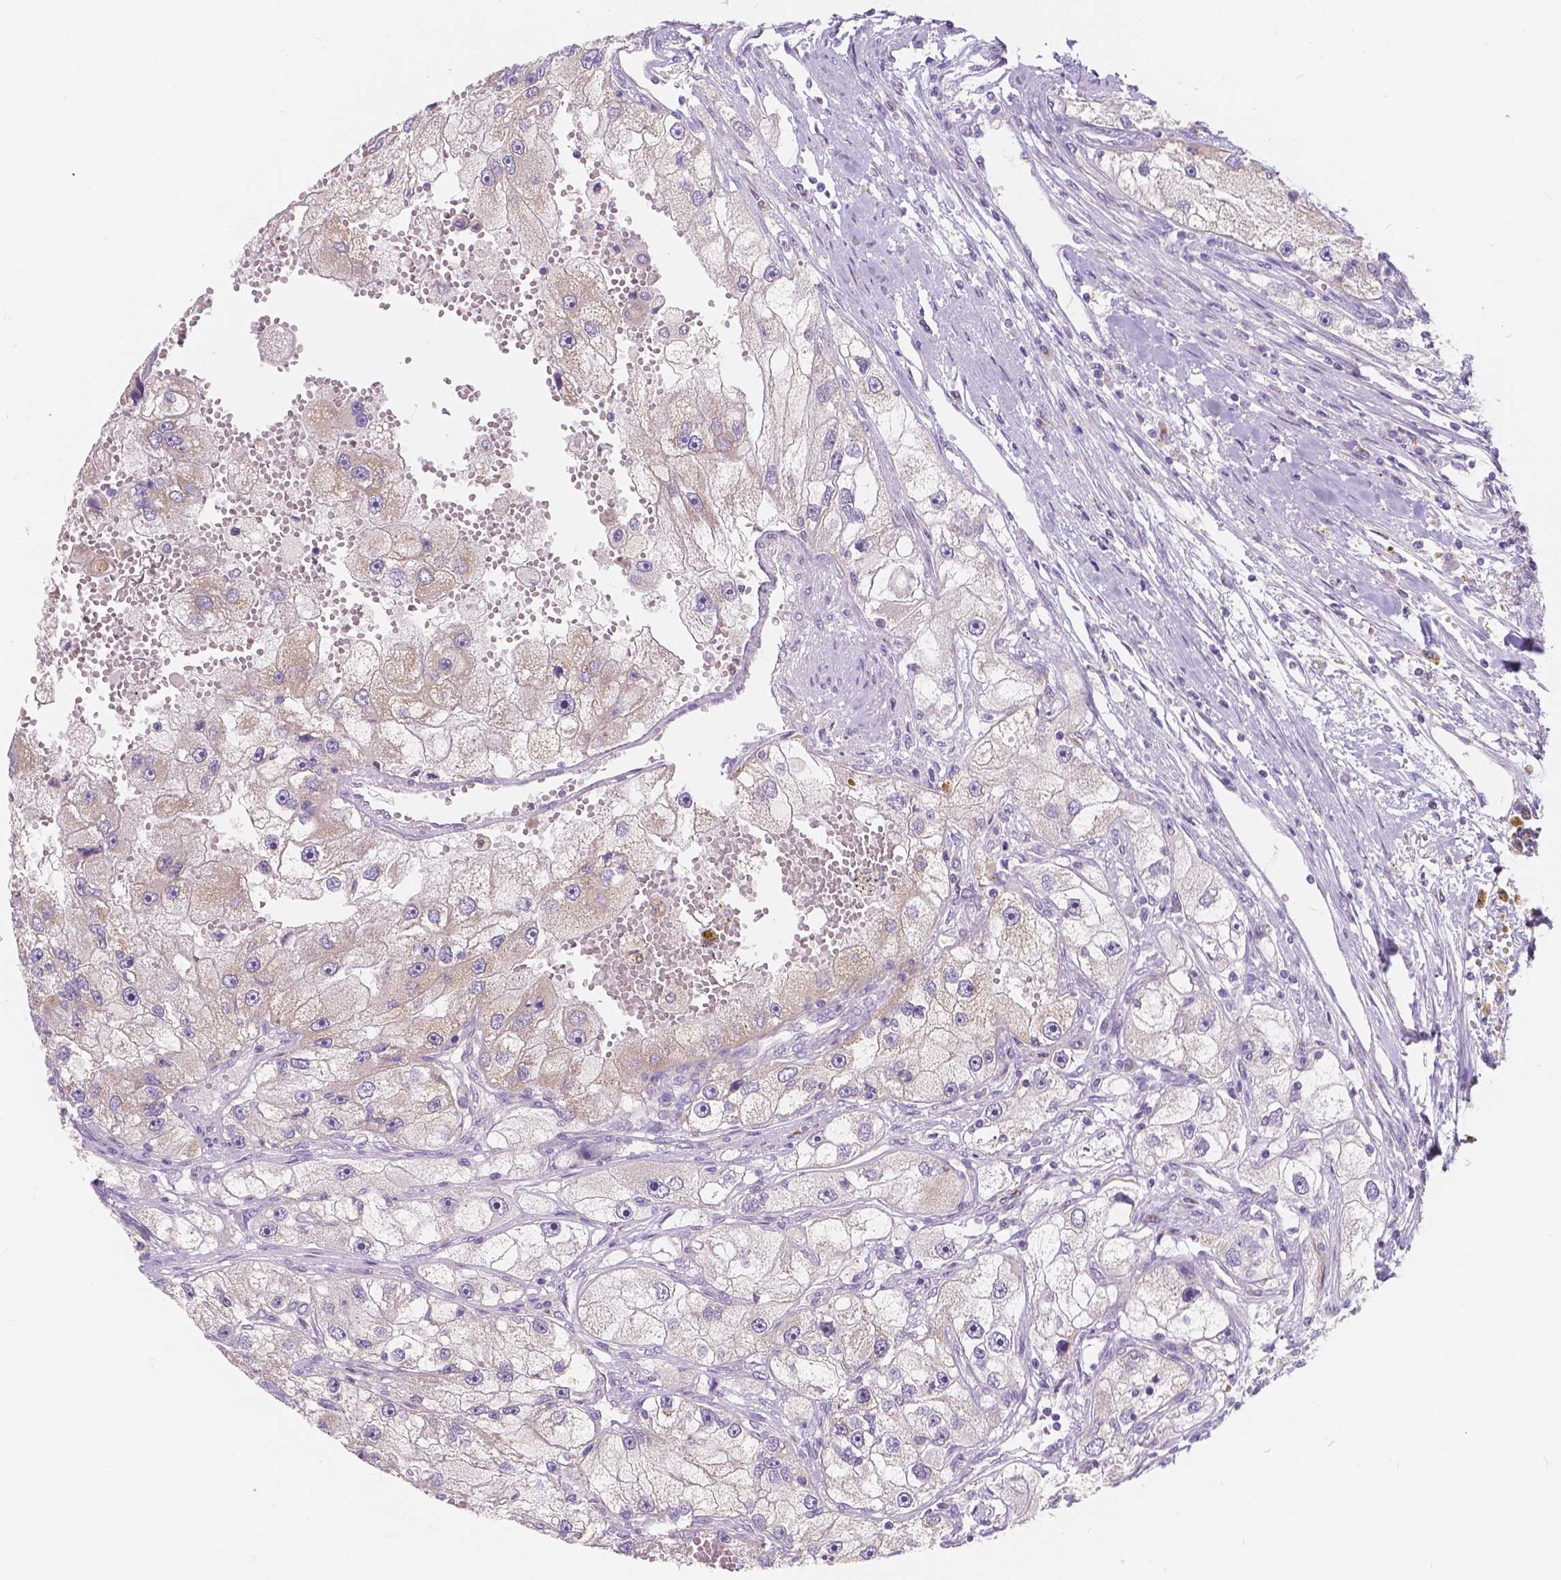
{"staining": {"intensity": "weak", "quantity": "<25%", "location": "cytoplasmic/membranous"}, "tissue": "renal cancer", "cell_type": "Tumor cells", "image_type": "cancer", "snomed": [{"axis": "morphology", "description": "Adenocarcinoma, NOS"}, {"axis": "topography", "description": "Kidney"}], "caption": "This is an immunohistochemistry photomicrograph of human renal cancer. There is no expression in tumor cells.", "gene": "RNF186", "patient": {"sex": "male", "age": 63}}